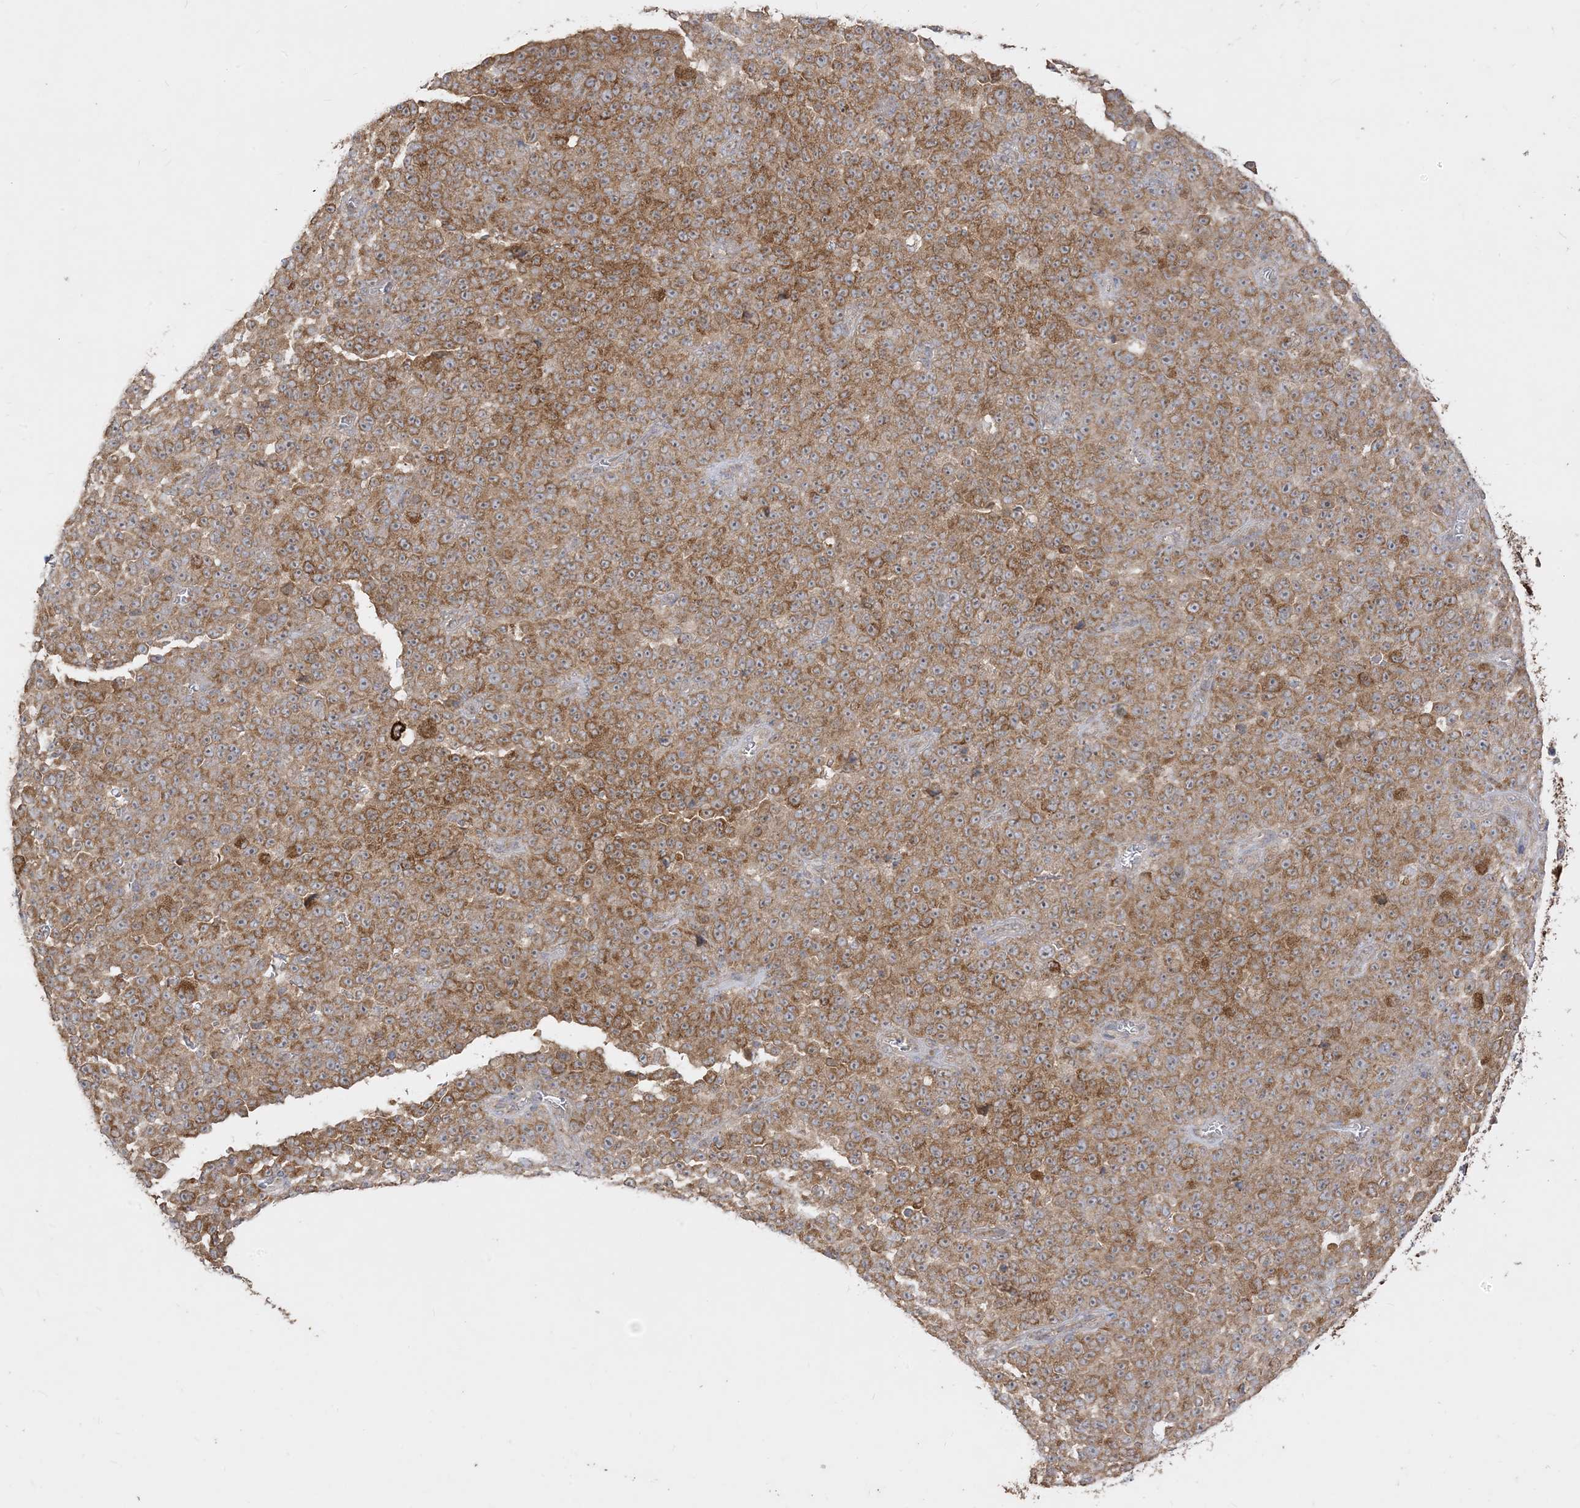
{"staining": {"intensity": "strong", "quantity": ">75%", "location": "cytoplasmic/membranous"}, "tissue": "melanoma", "cell_type": "Tumor cells", "image_type": "cancer", "snomed": [{"axis": "morphology", "description": "Malignant melanoma, NOS"}, {"axis": "topography", "description": "Skin"}], "caption": "Immunohistochemistry (IHC) of human melanoma shows high levels of strong cytoplasmic/membranous positivity in approximately >75% of tumor cells. The protein of interest is stained brown, and the nuclei are stained in blue (DAB (3,3'-diaminobenzidine) IHC with brightfield microscopy, high magnification).", "gene": "SIRT3", "patient": {"sex": "female", "age": 82}}